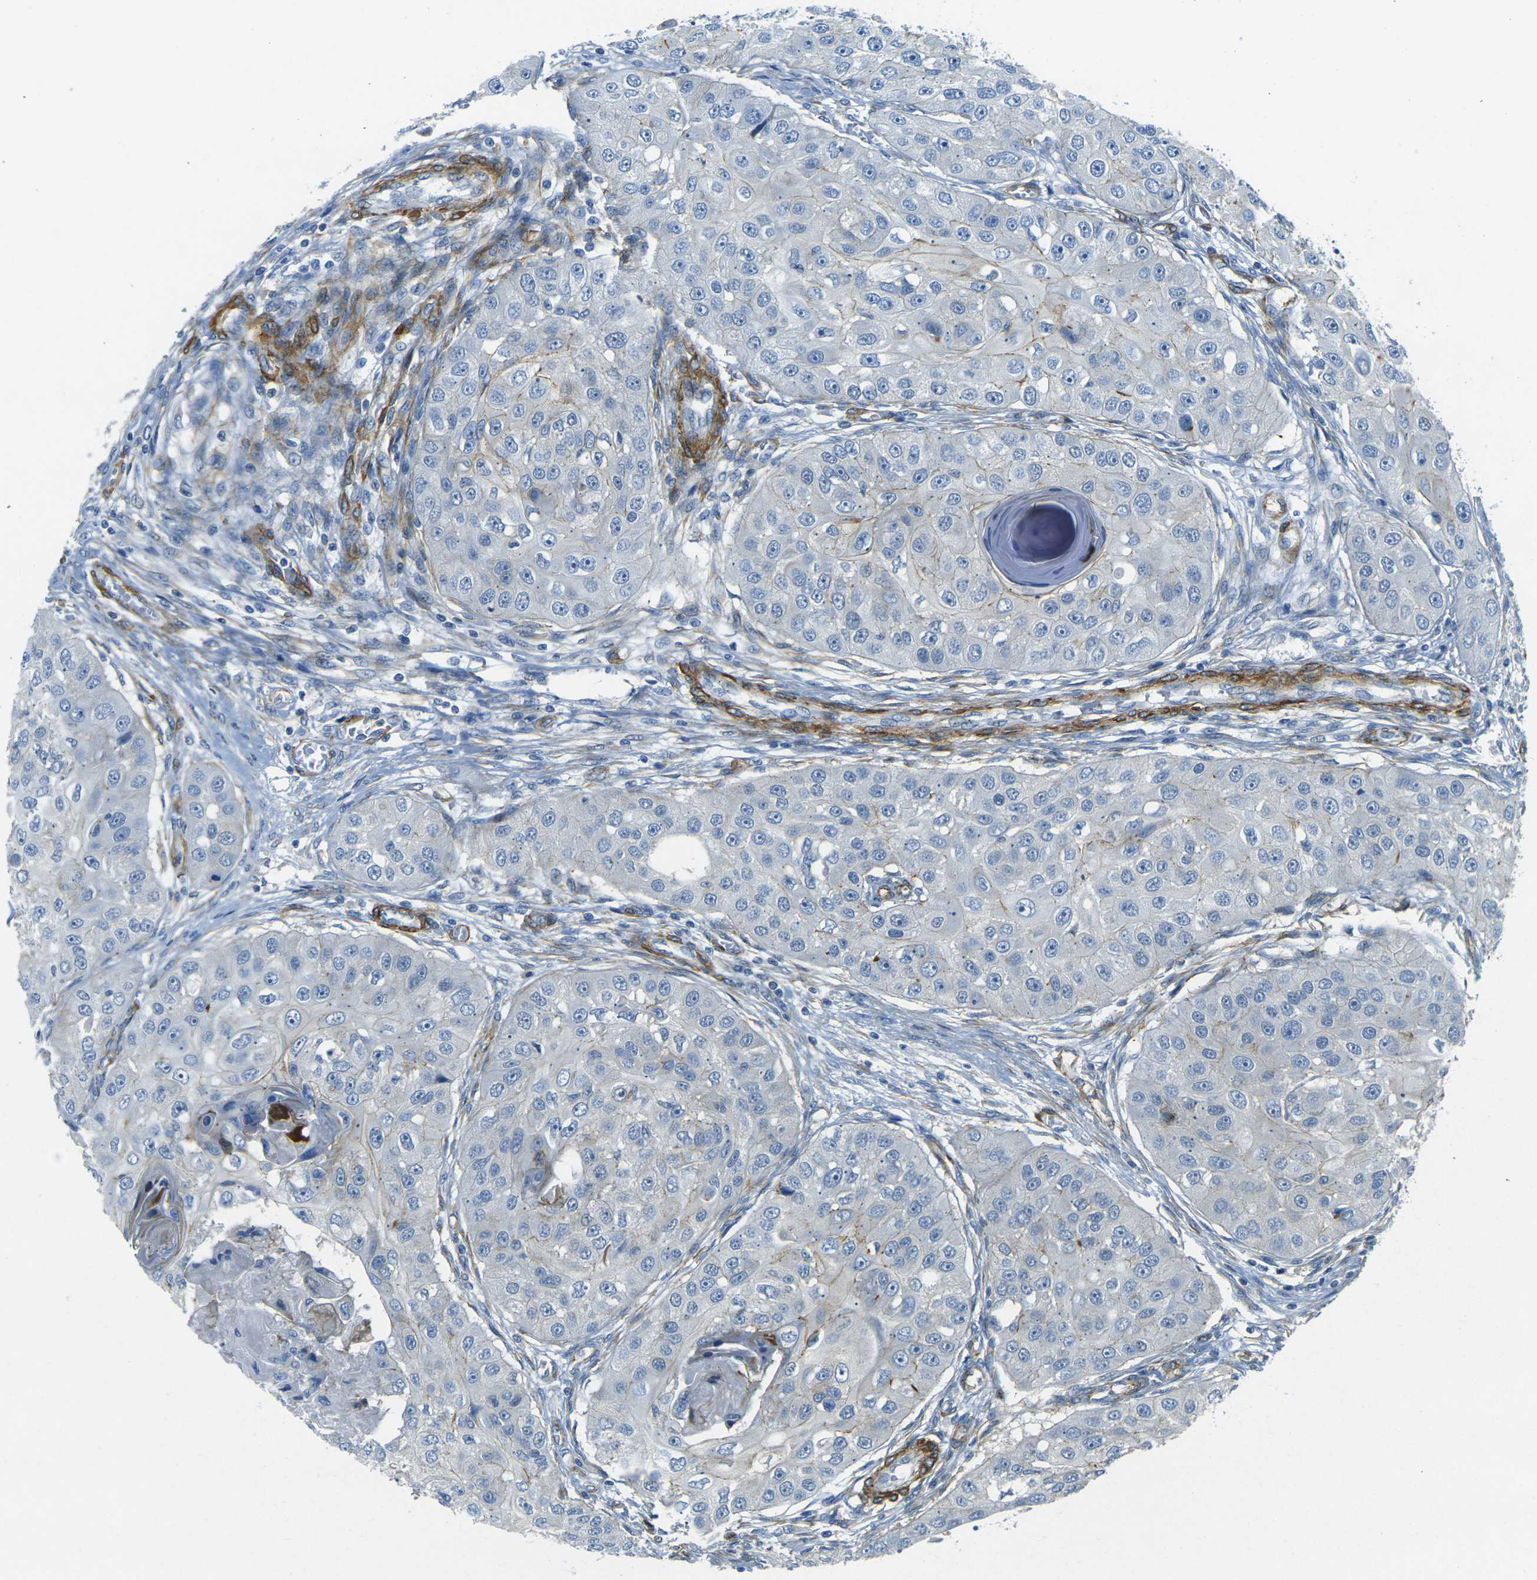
{"staining": {"intensity": "negative", "quantity": "none", "location": "none"}, "tissue": "head and neck cancer", "cell_type": "Tumor cells", "image_type": "cancer", "snomed": [{"axis": "morphology", "description": "Normal tissue, NOS"}, {"axis": "morphology", "description": "Squamous cell carcinoma, NOS"}, {"axis": "topography", "description": "Skeletal muscle"}, {"axis": "topography", "description": "Head-Neck"}], "caption": "Immunohistochemistry (IHC) micrograph of neoplastic tissue: head and neck squamous cell carcinoma stained with DAB shows no significant protein staining in tumor cells.", "gene": "EPHA7", "patient": {"sex": "male", "age": 51}}